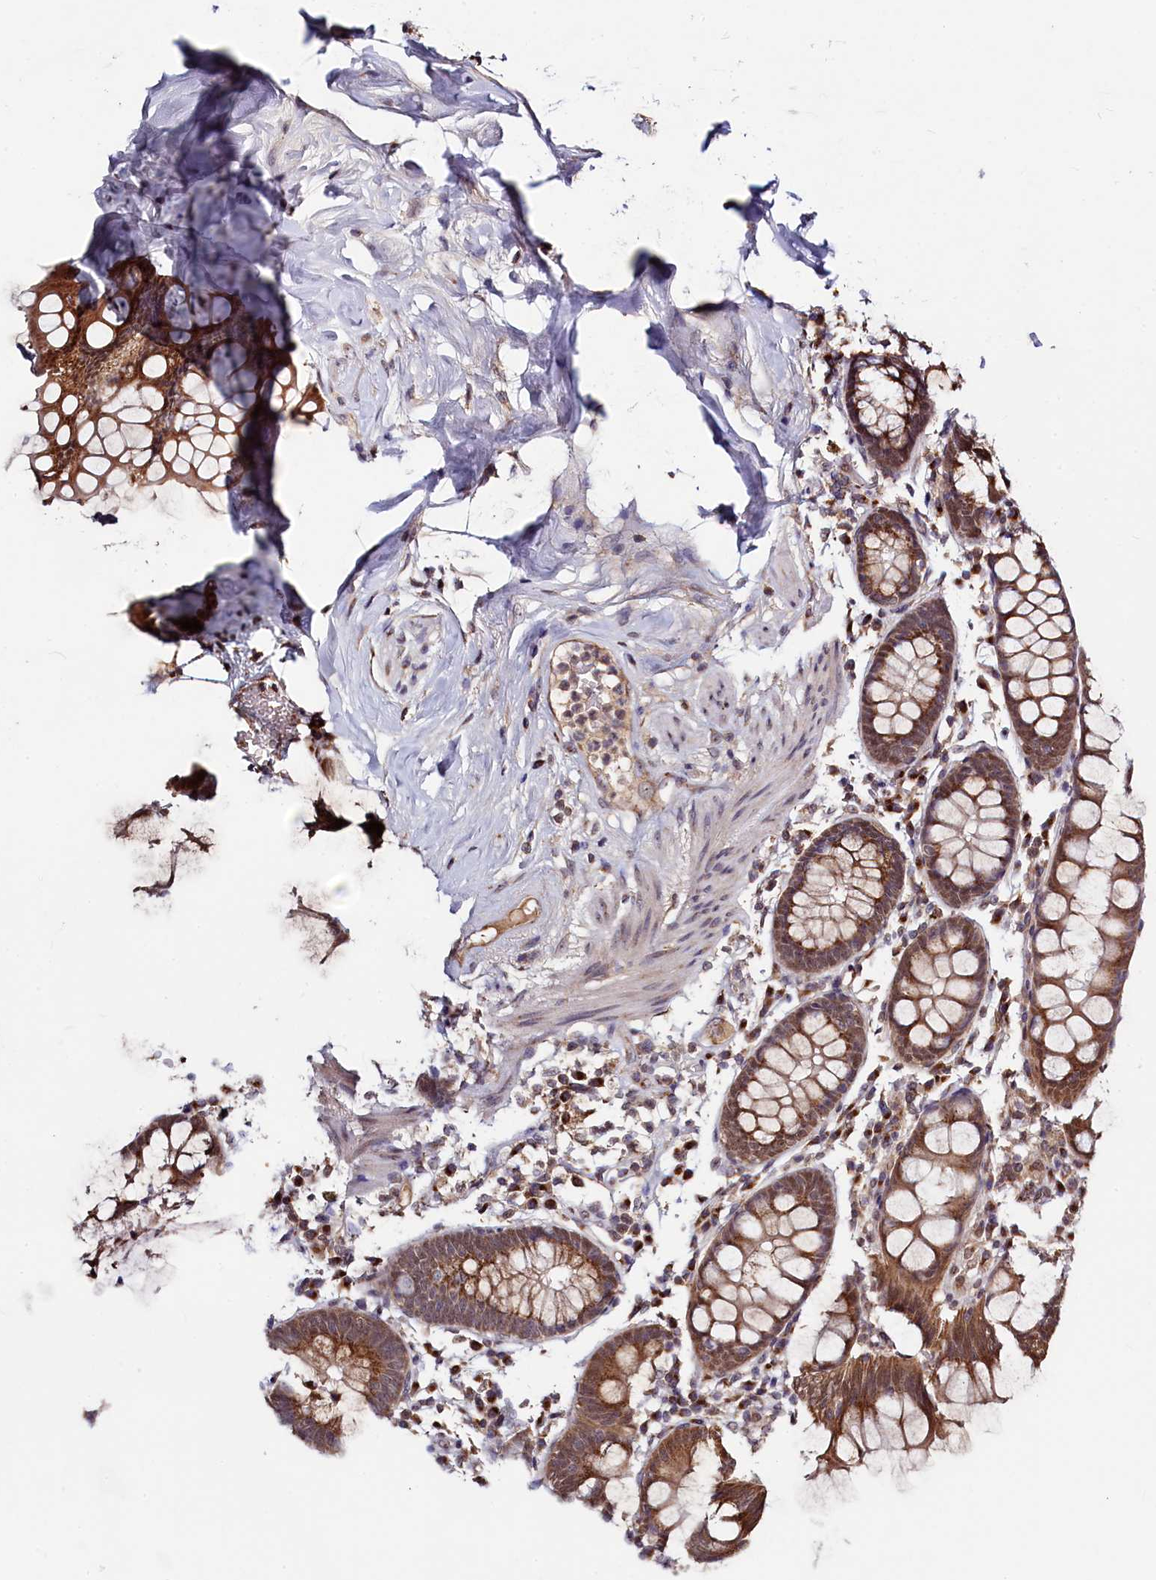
{"staining": {"intensity": "moderate", "quantity": ">75%", "location": "cytoplasmic/membranous"}, "tissue": "colon", "cell_type": "Endothelial cells", "image_type": "normal", "snomed": [{"axis": "morphology", "description": "Normal tissue, NOS"}, {"axis": "topography", "description": "Colon"}], "caption": "Brown immunohistochemical staining in benign colon reveals moderate cytoplasmic/membranous positivity in about >75% of endothelial cells.", "gene": "SEC24C", "patient": {"sex": "female", "age": 79}}